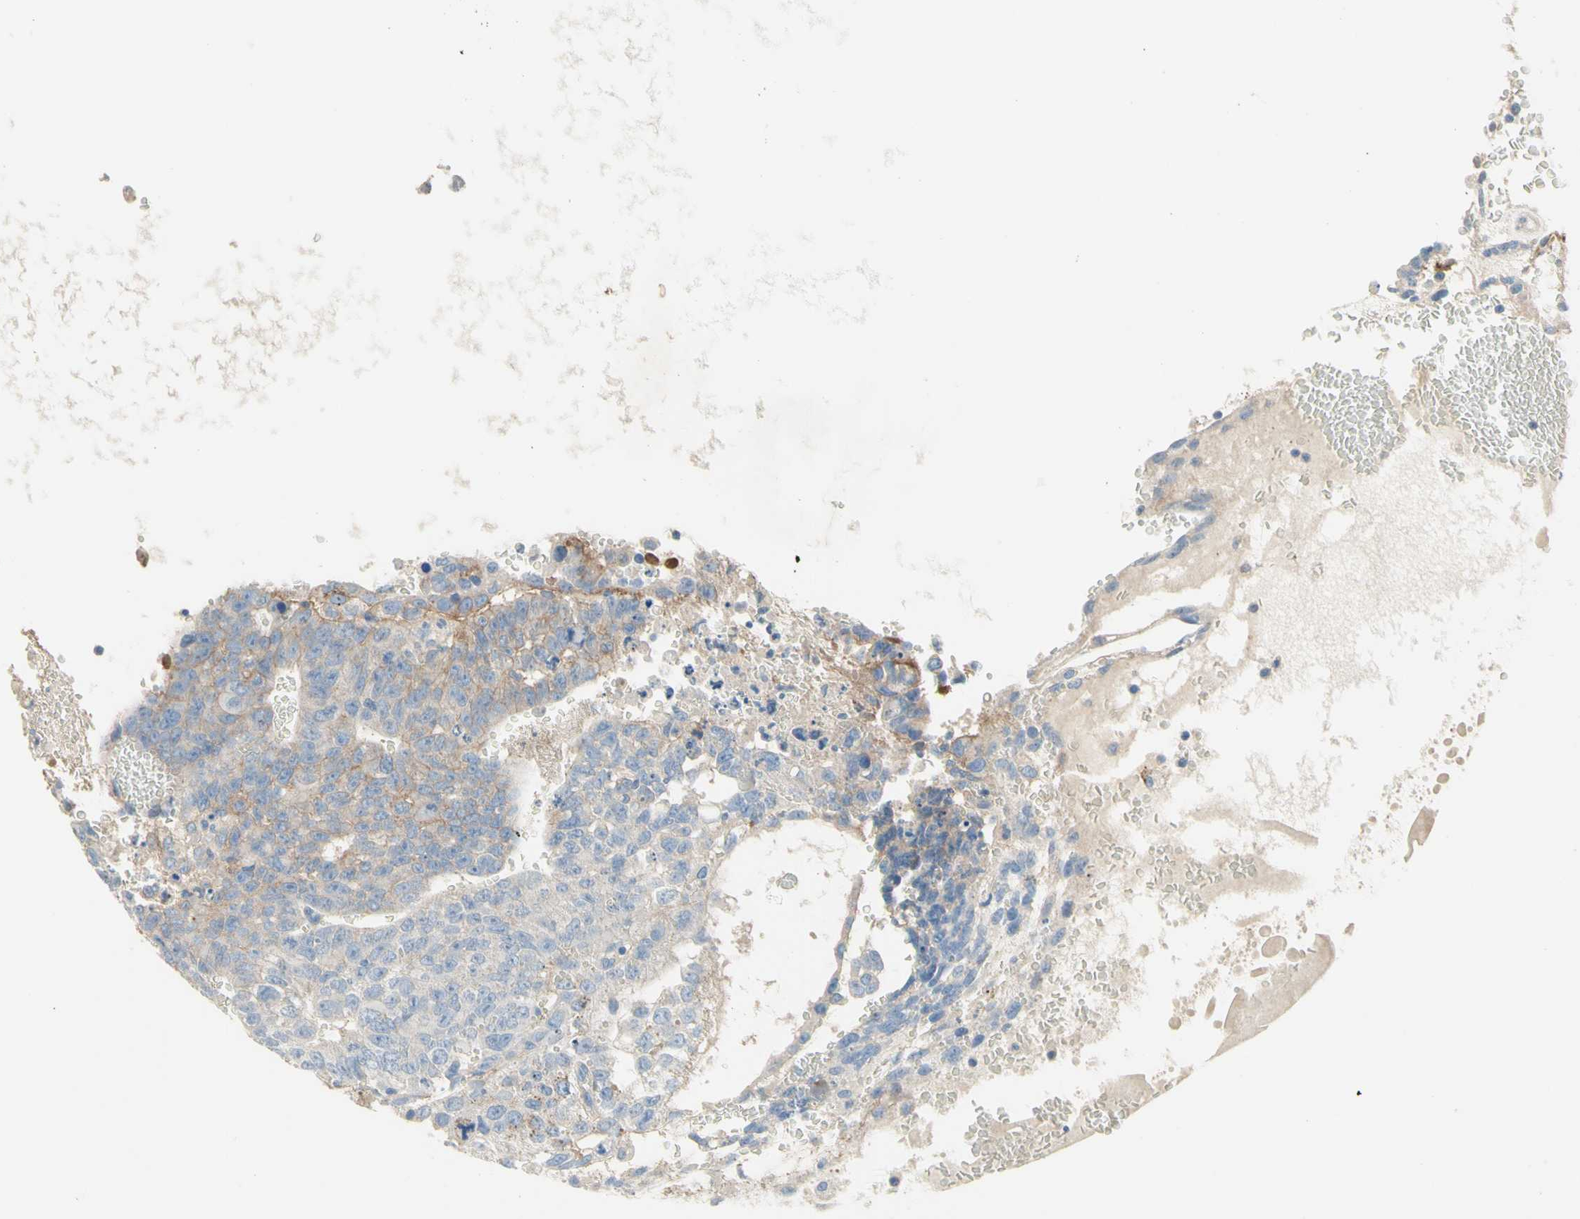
{"staining": {"intensity": "moderate", "quantity": "25%-75%", "location": "cytoplasmic/membranous"}, "tissue": "testis cancer", "cell_type": "Tumor cells", "image_type": "cancer", "snomed": [{"axis": "morphology", "description": "Seminoma, NOS"}, {"axis": "morphology", "description": "Carcinoma, Embryonal, NOS"}, {"axis": "topography", "description": "Testis"}], "caption": "Testis cancer (embryonal carcinoma) stained with a brown dye demonstrates moderate cytoplasmic/membranous positive staining in about 25%-75% of tumor cells.", "gene": "NECTIN4", "patient": {"sex": "male", "age": 52}}